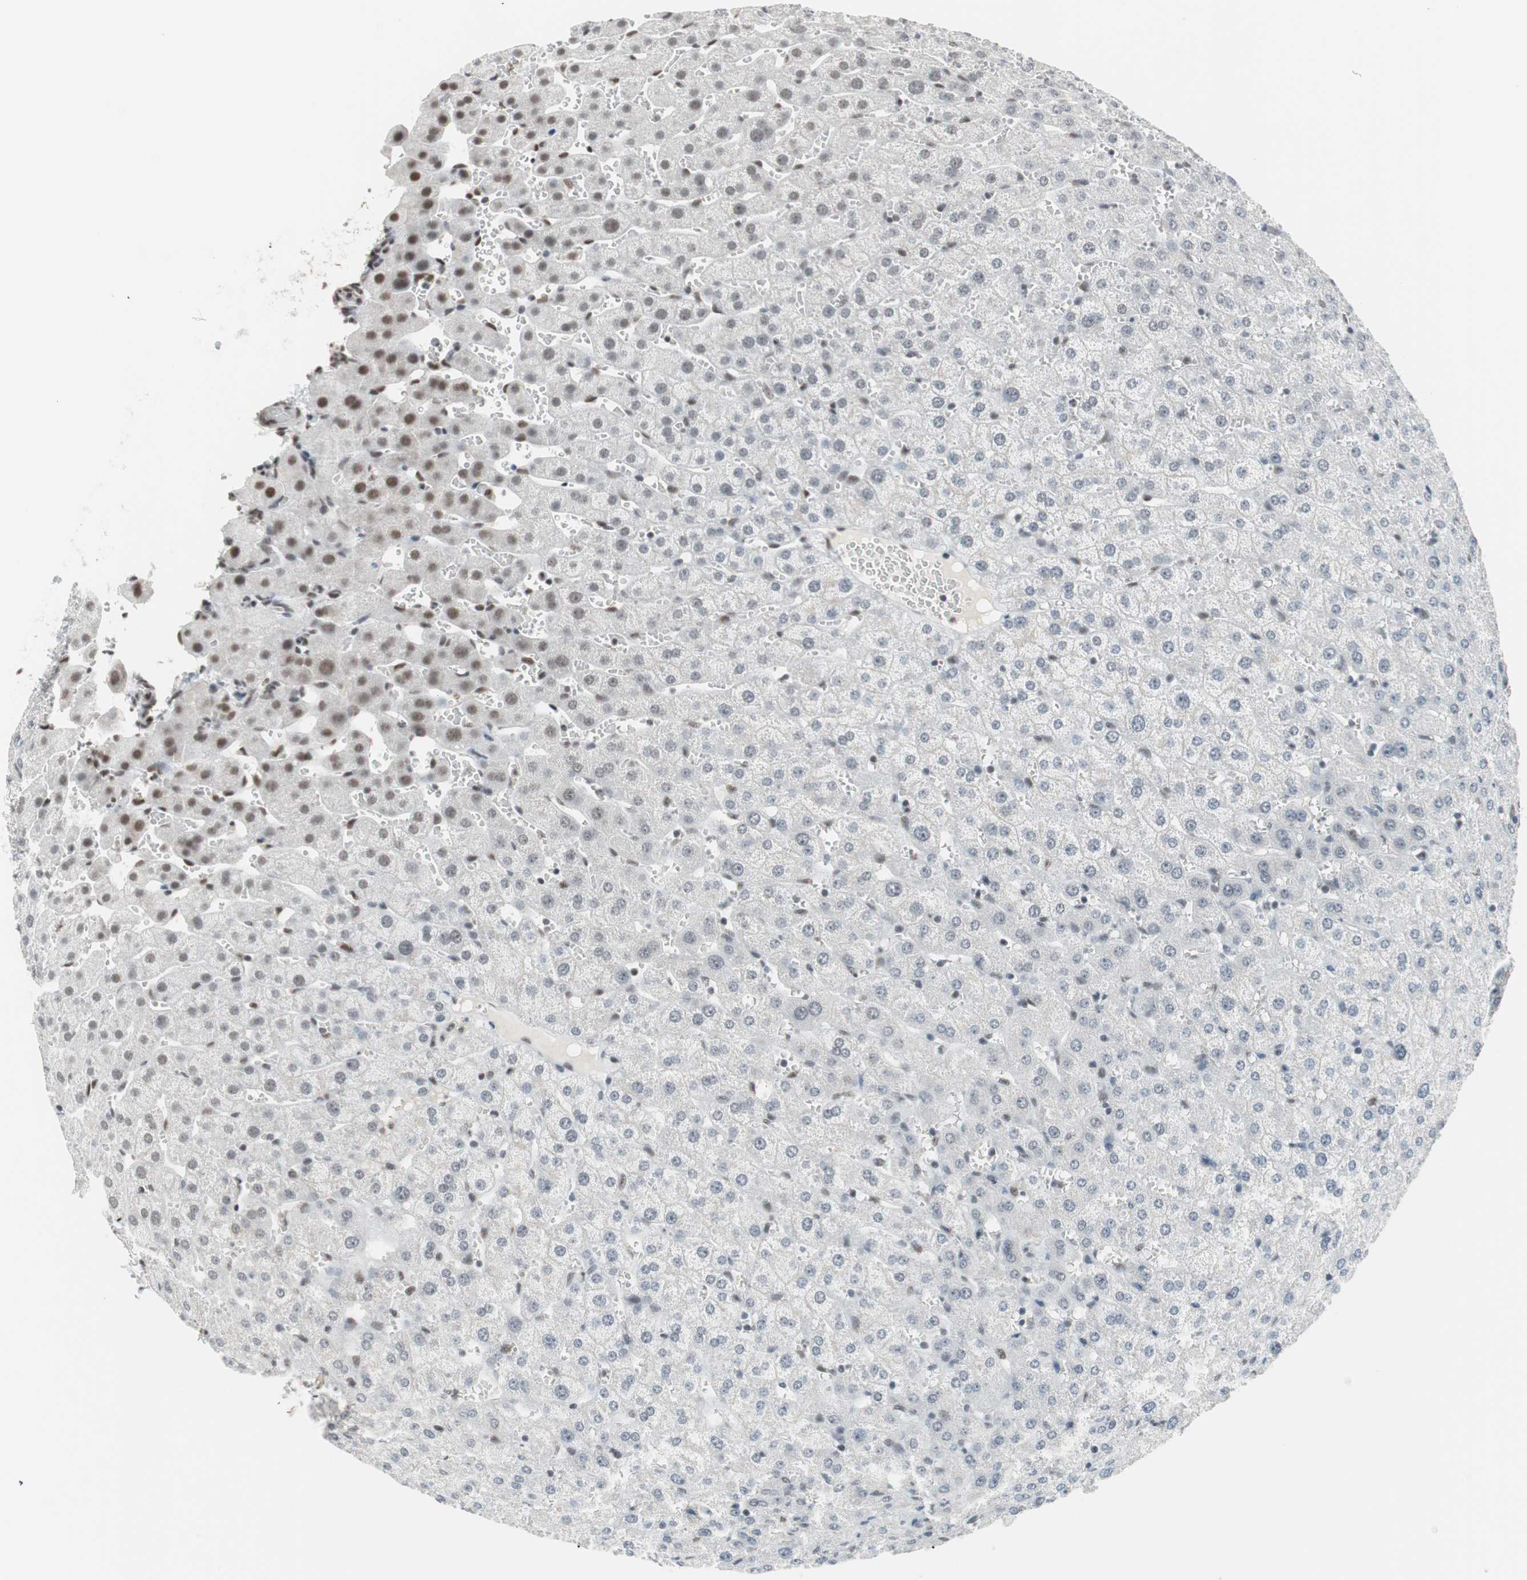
{"staining": {"intensity": "weak", "quantity": "<25%", "location": "cytoplasmic/membranous"}, "tissue": "liver", "cell_type": "Cholangiocytes", "image_type": "normal", "snomed": [{"axis": "morphology", "description": "Normal tissue, NOS"}, {"axis": "morphology", "description": "Fibrosis, NOS"}, {"axis": "topography", "description": "Liver"}], "caption": "High power microscopy image of an immunohistochemistry histopathology image of normal liver, revealing no significant positivity in cholangiocytes. Brightfield microscopy of immunohistochemistry (IHC) stained with DAB (brown) and hematoxylin (blue), captured at high magnification.", "gene": "RTF1", "patient": {"sex": "female", "age": 29}}